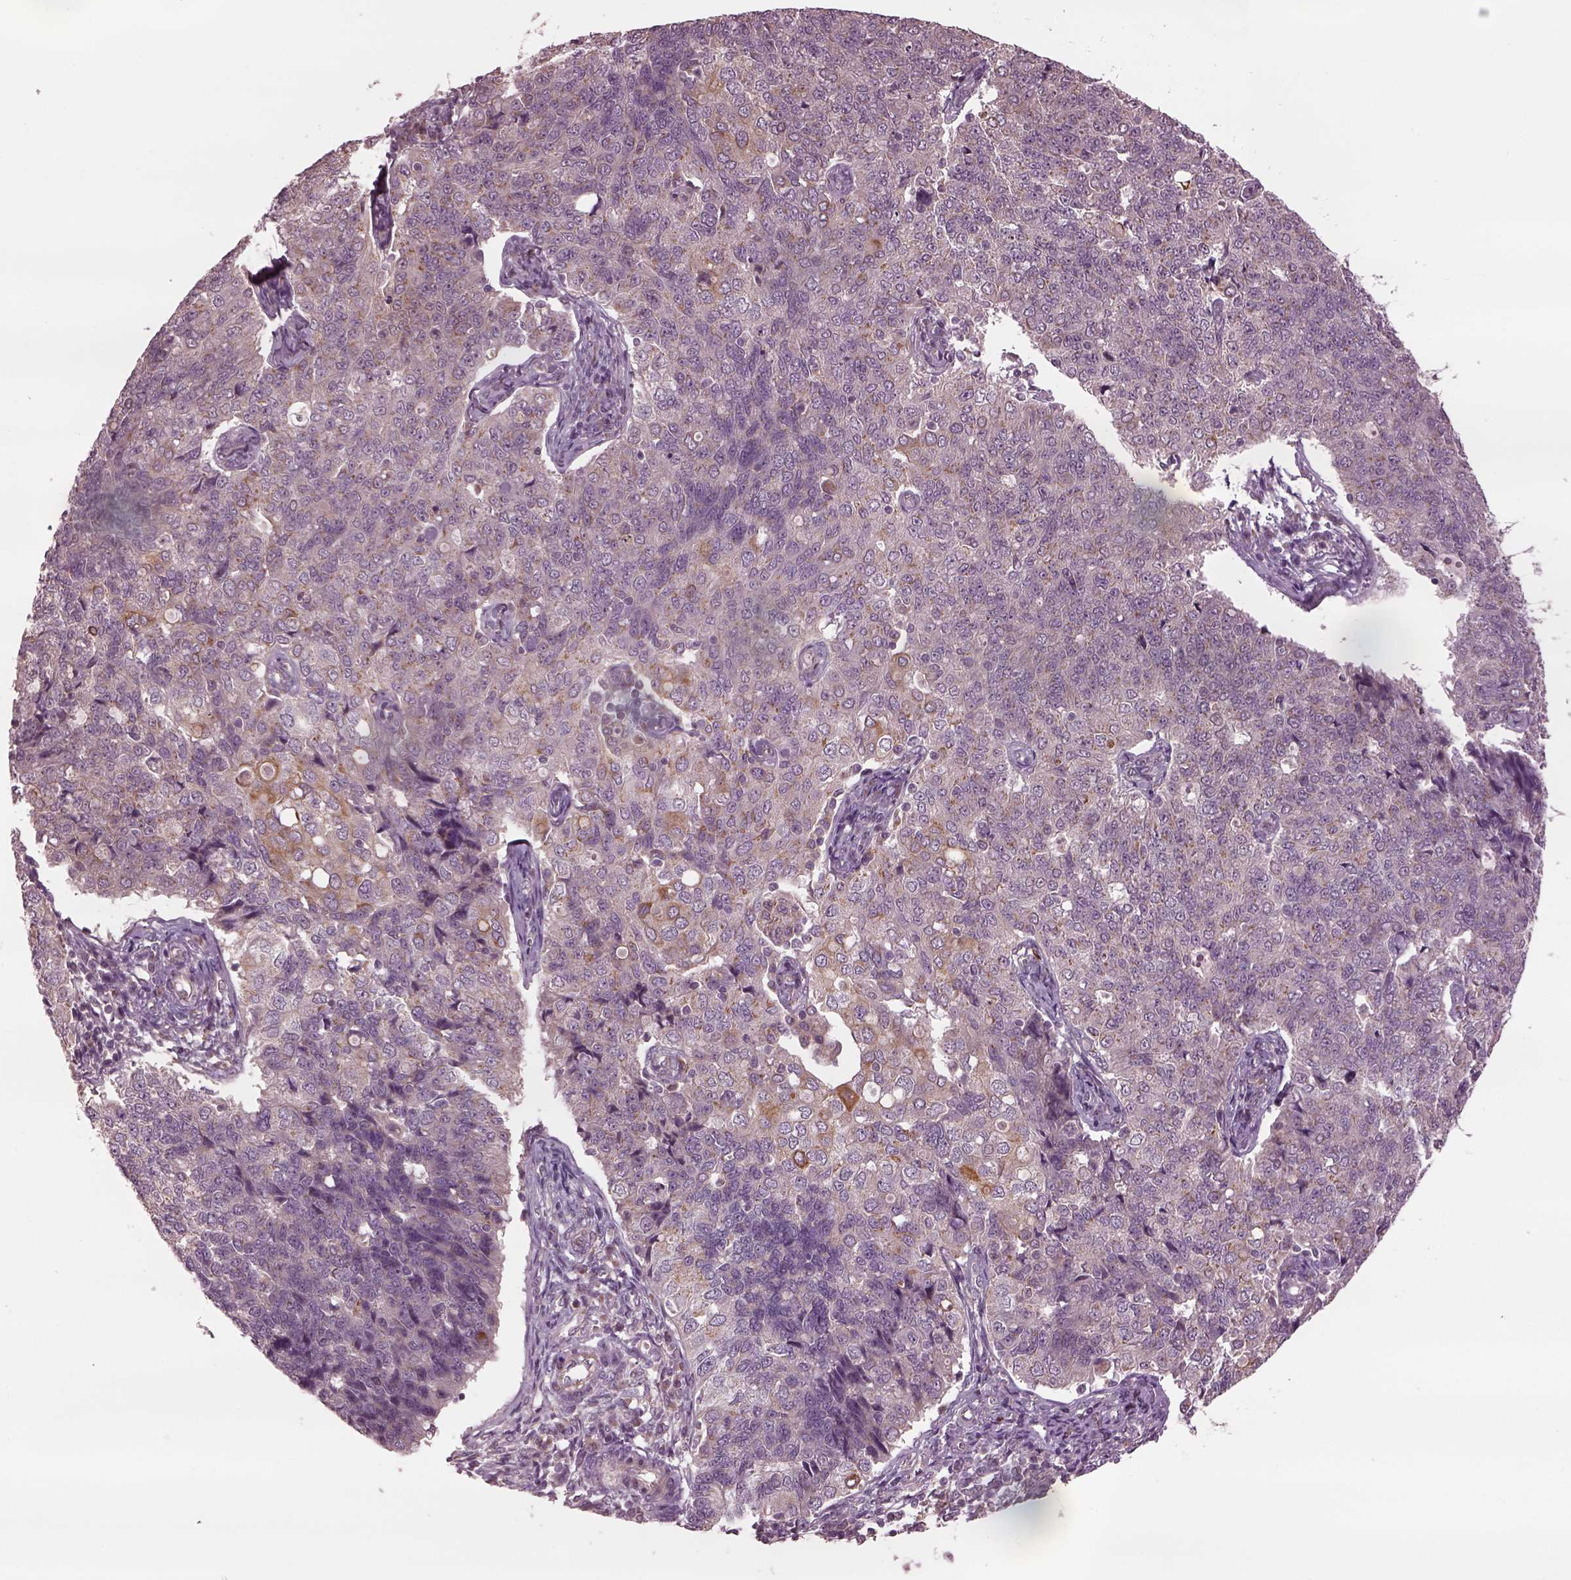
{"staining": {"intensity": "weak", "quantity": "<25%", "location": "cytoplasmic/membranous"}, "tissue": "endometrial cancer", "cell_type": "Tumor cells", "image_type": "cancer", "snomed": [{"axis": "morphology", "description": "Adenocarcinoma, NOS"}, {"axis": "topography", "description": "Endometrium"}], "caption": "Human endometrial adenocarcinoma stained for a protein using immunohistochemistry shows no expression in tumor cells.", "gene": "RUFY3", "patient": {"sex": "female", "age": 43}}